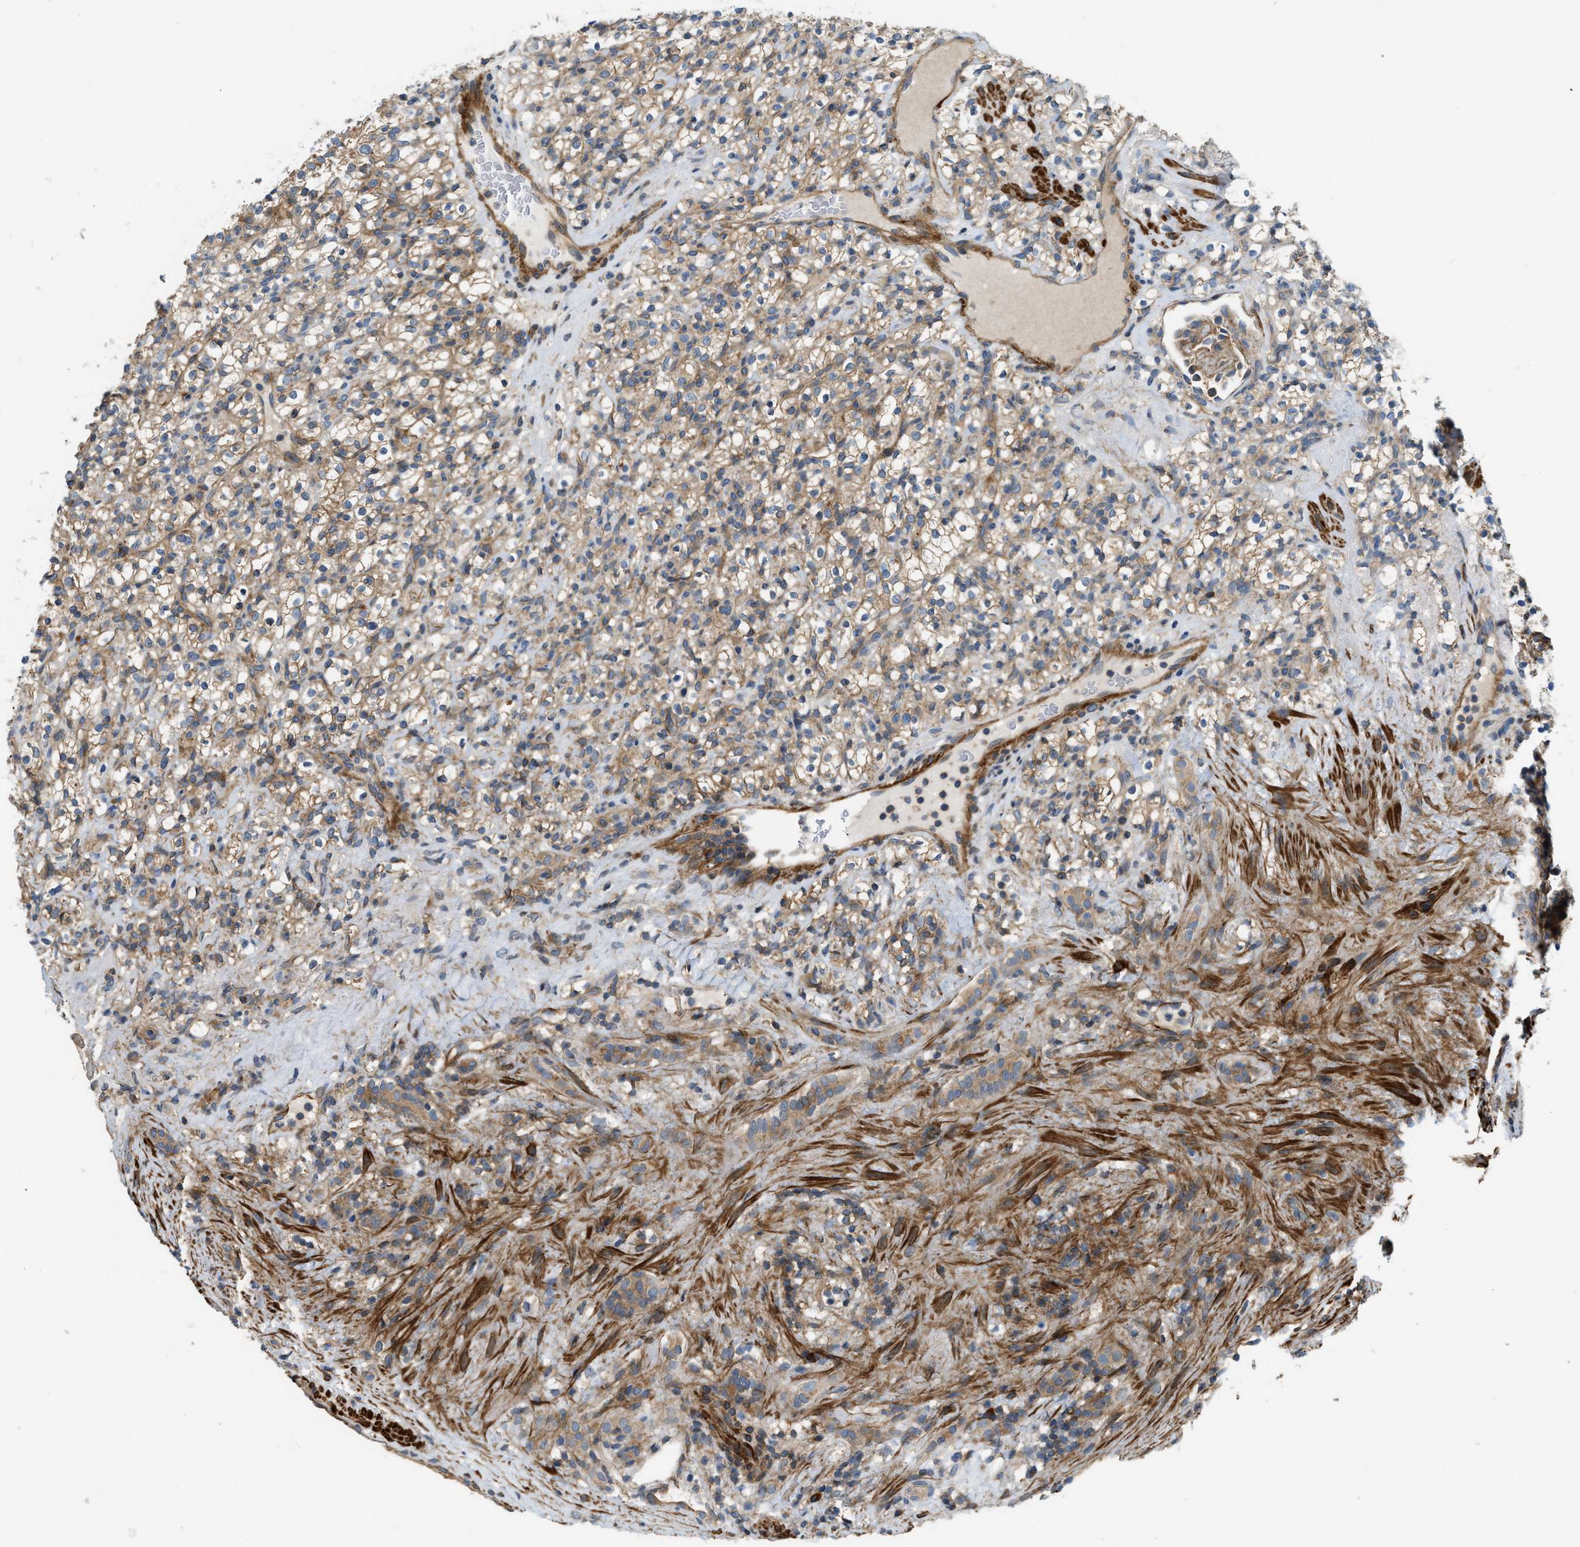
{"staining": {"intensity": "moderate", "quantity": ">75%", "location": "cytoplasmic/membranous"}, "tissue": "renal cancer", "cell_type": "Tumor cells", "image_type": "cancer", "snomed": [{"axis": "morphology", "description": "Normal tissue, NOS"}, {"axis": "morphology", "description": "Adenocarcinoma, NOS"}, {"axis": "topography", "description": "Kidney"}], "caption": "Brown immunohistochemical staining in renal cancer displays moderate cytoplasmic/membranous staining in about >75% of tumor cells. (Brightfield microscopy of DAB IHC at high magnification).", "gene": "BTN3A2", "patient": {"sex": "female", "age": 72}}